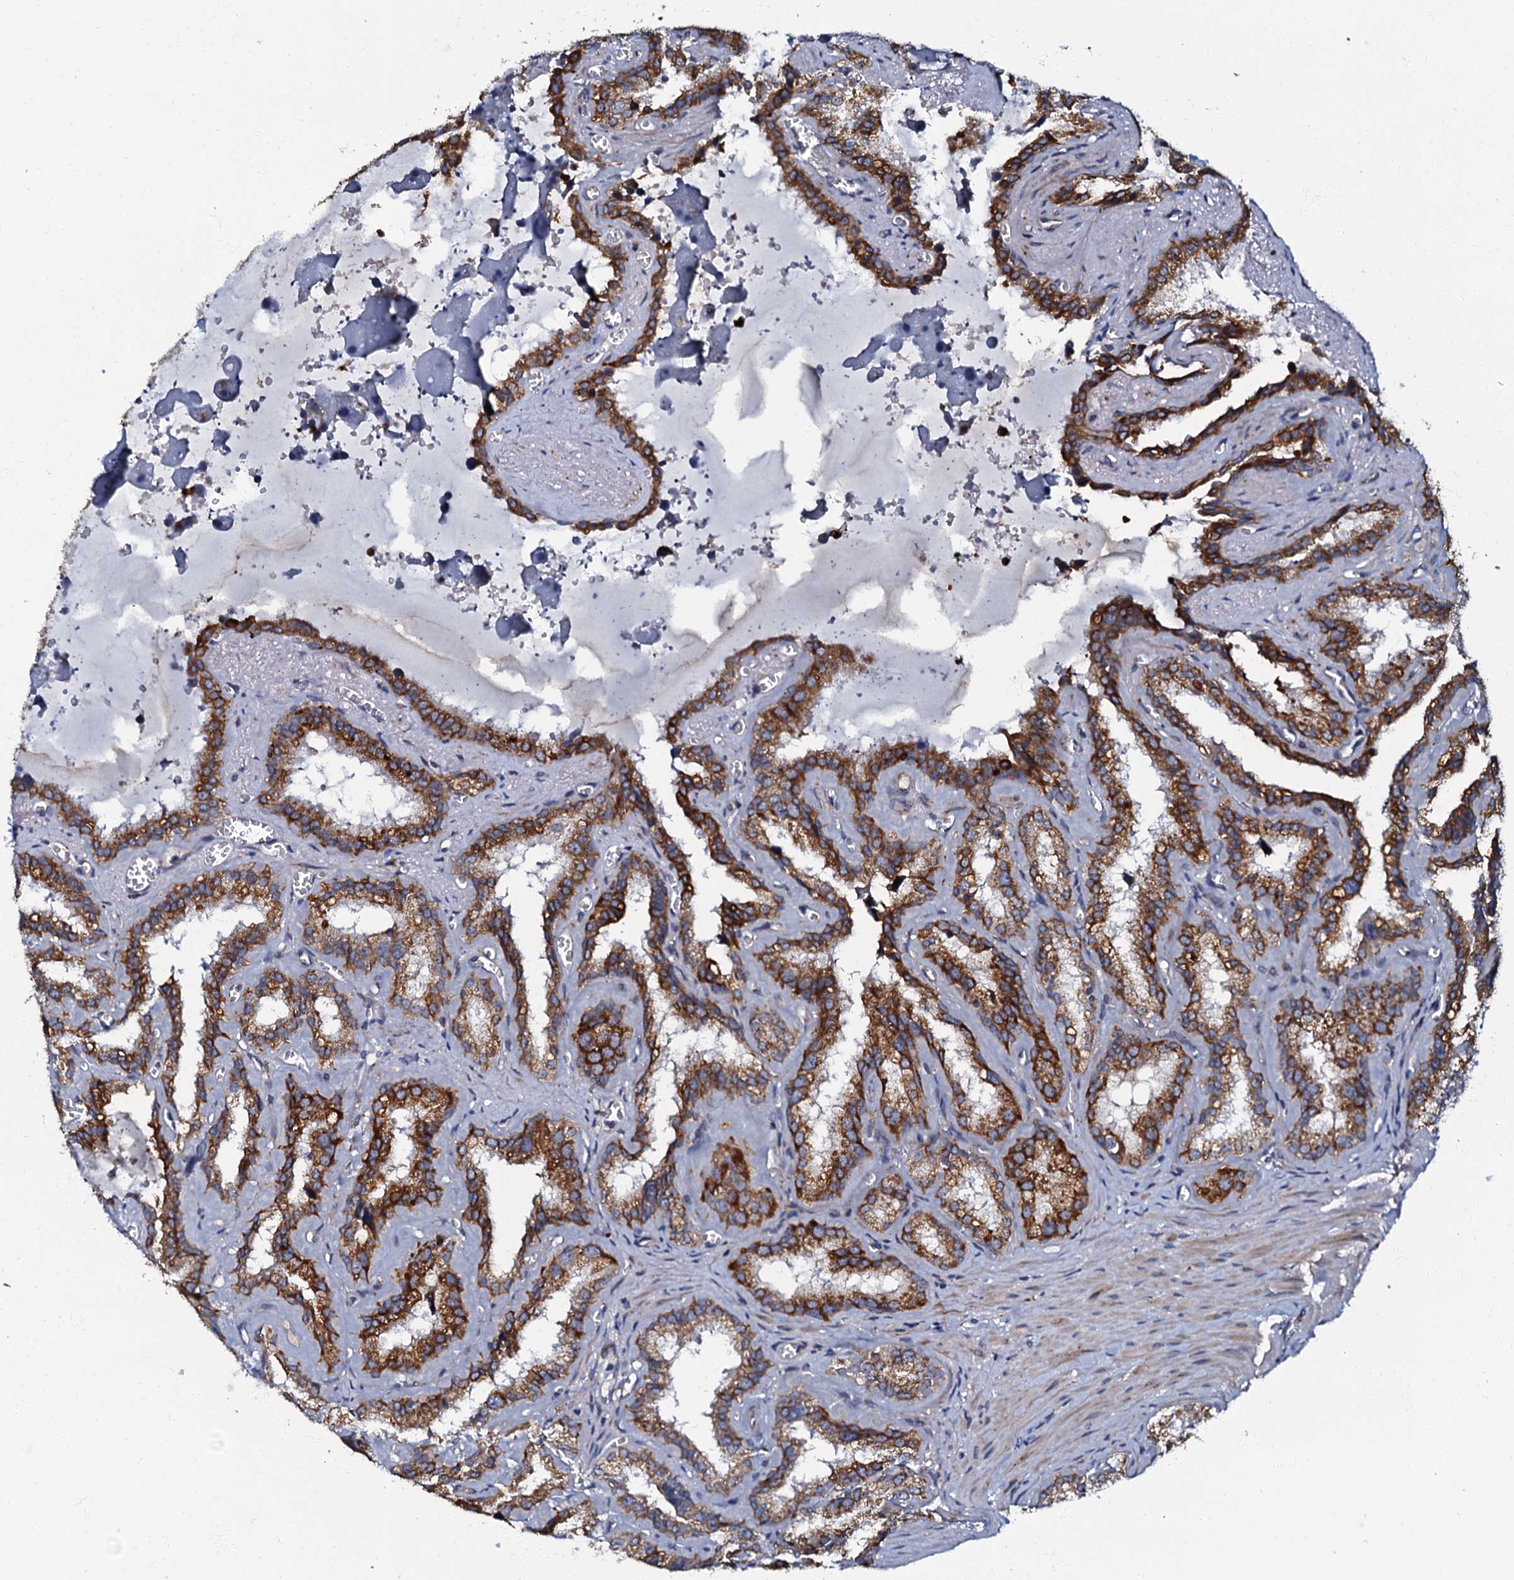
{"staining": {"intensity": "strong", "quantity": ">75%", "location": "cytoplasmic/membranous"}, "tissue": "seminal vesicle", "cell_type": "Glandular cells", "image_type": "normal", "snomed": [{"axis": "morphology", "description": "Normal tissue, NOS"}, {"axis": "topography", "description": "Prostate"}, {"axis": "topography", "description": "Seminal veicle"}], "caption": "IHC of benign seminal vesicle exhibits high levels of strong cytoplasmic/membranous expression in about >75% of glandular cells. The protein is stained brown, and the nuclei are stained in blue (DAB IHC with brightfield microscopy, high magnification).", "gene": "NDUFA12", "patient": {"sex": "male", "age": 59}}